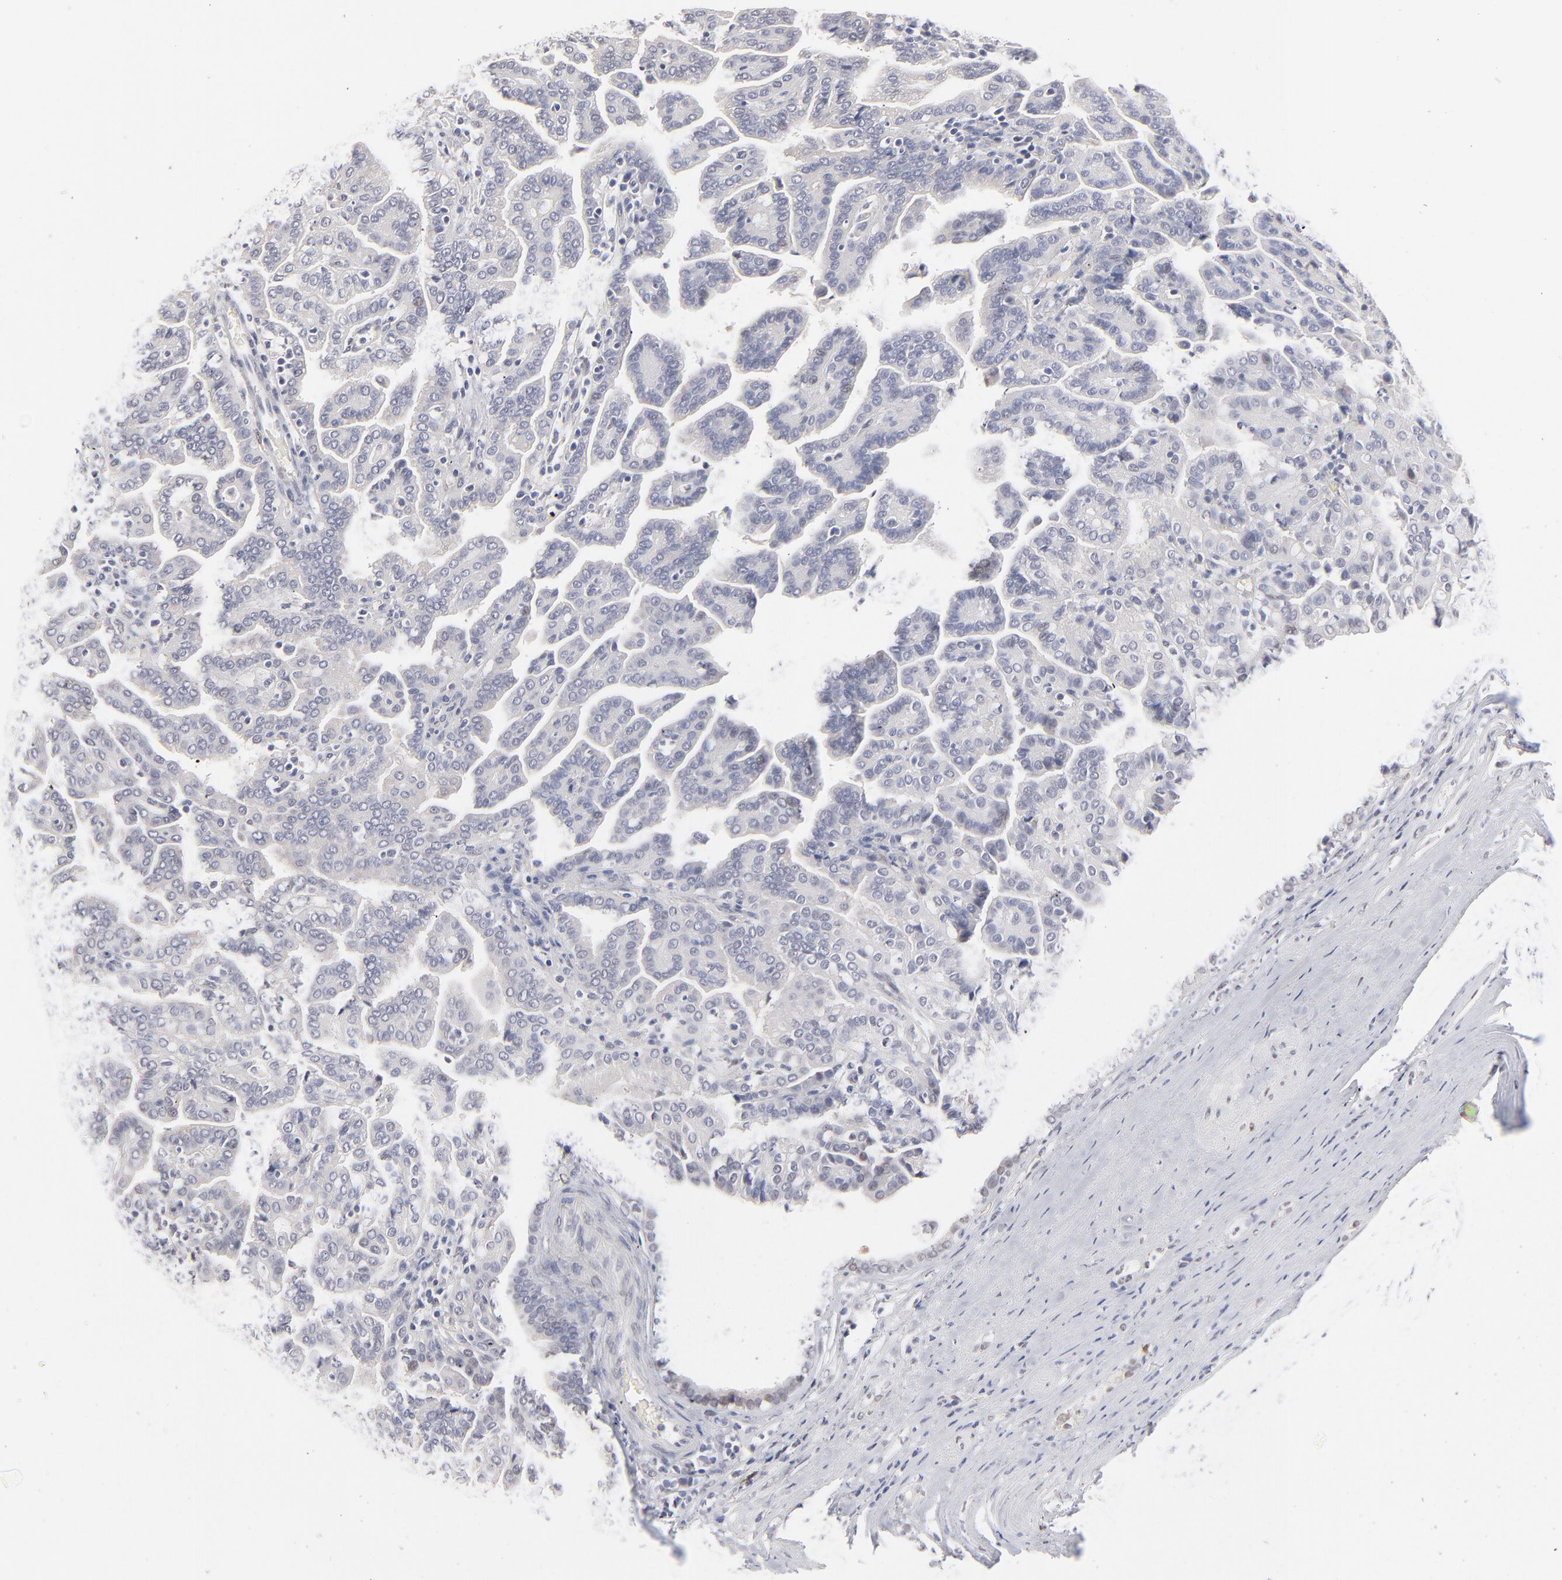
{"staining": {"intensity": "weak", "quantity": "<25%", "location": "nuclear"}, "tissue": "renal cancer", "cell_type": "Tumor cells", "image_type": "cancer", "snomed": [{"axis": "morphology", "description": "Adenocarcinoma, NOS"}, {"axis": "topography", "description": "Kidney"}], "caption": "Immunohistochemical staining of renal cancer displays no significant staining in tumor cells.", "gene": "RBM3", "patient": {"sex": "male", "age": 61}}